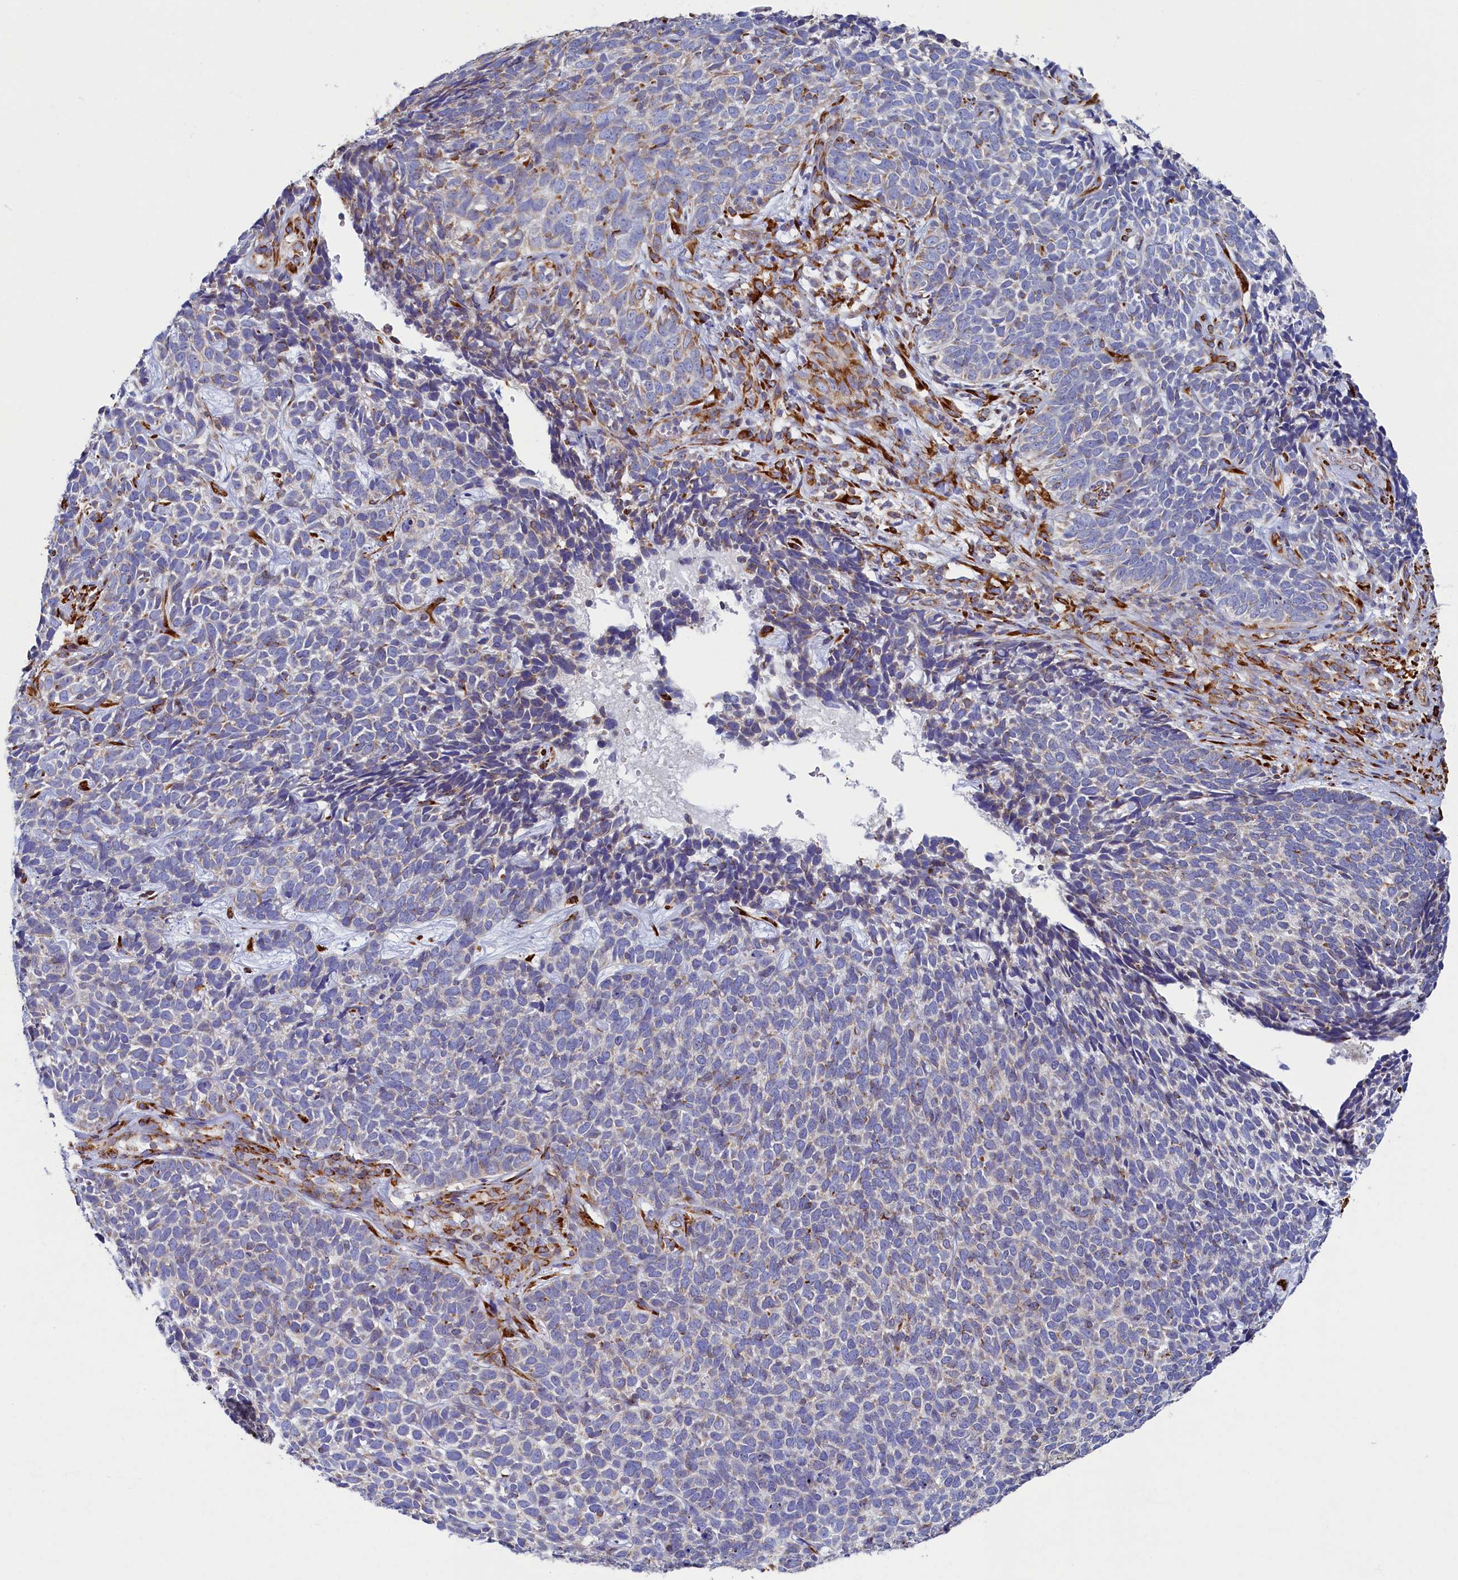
{"staining": {"intensity": "moderate", "quantity": "<25%", "location": "cytoplasmic/membranous"}, "tissue": "skin cancer", "cell_type": "Tumor cells", "image_type": "cancer", "snomed": [{"axis": "morphology", "description": "Basal cell carcinoma"}, {"axis": "topography", "description": "Skin"}], "caption": "Basal cell carcinoma (skin) stained with immunohistochemistry shows moderate cytoplasmic/membranous staining in approximately <25% of tumor cells. (IHC, brightfield microscopy, high magnification).", "gene": "TMEM18", "patient": {"sex": "female", "age": 84}}